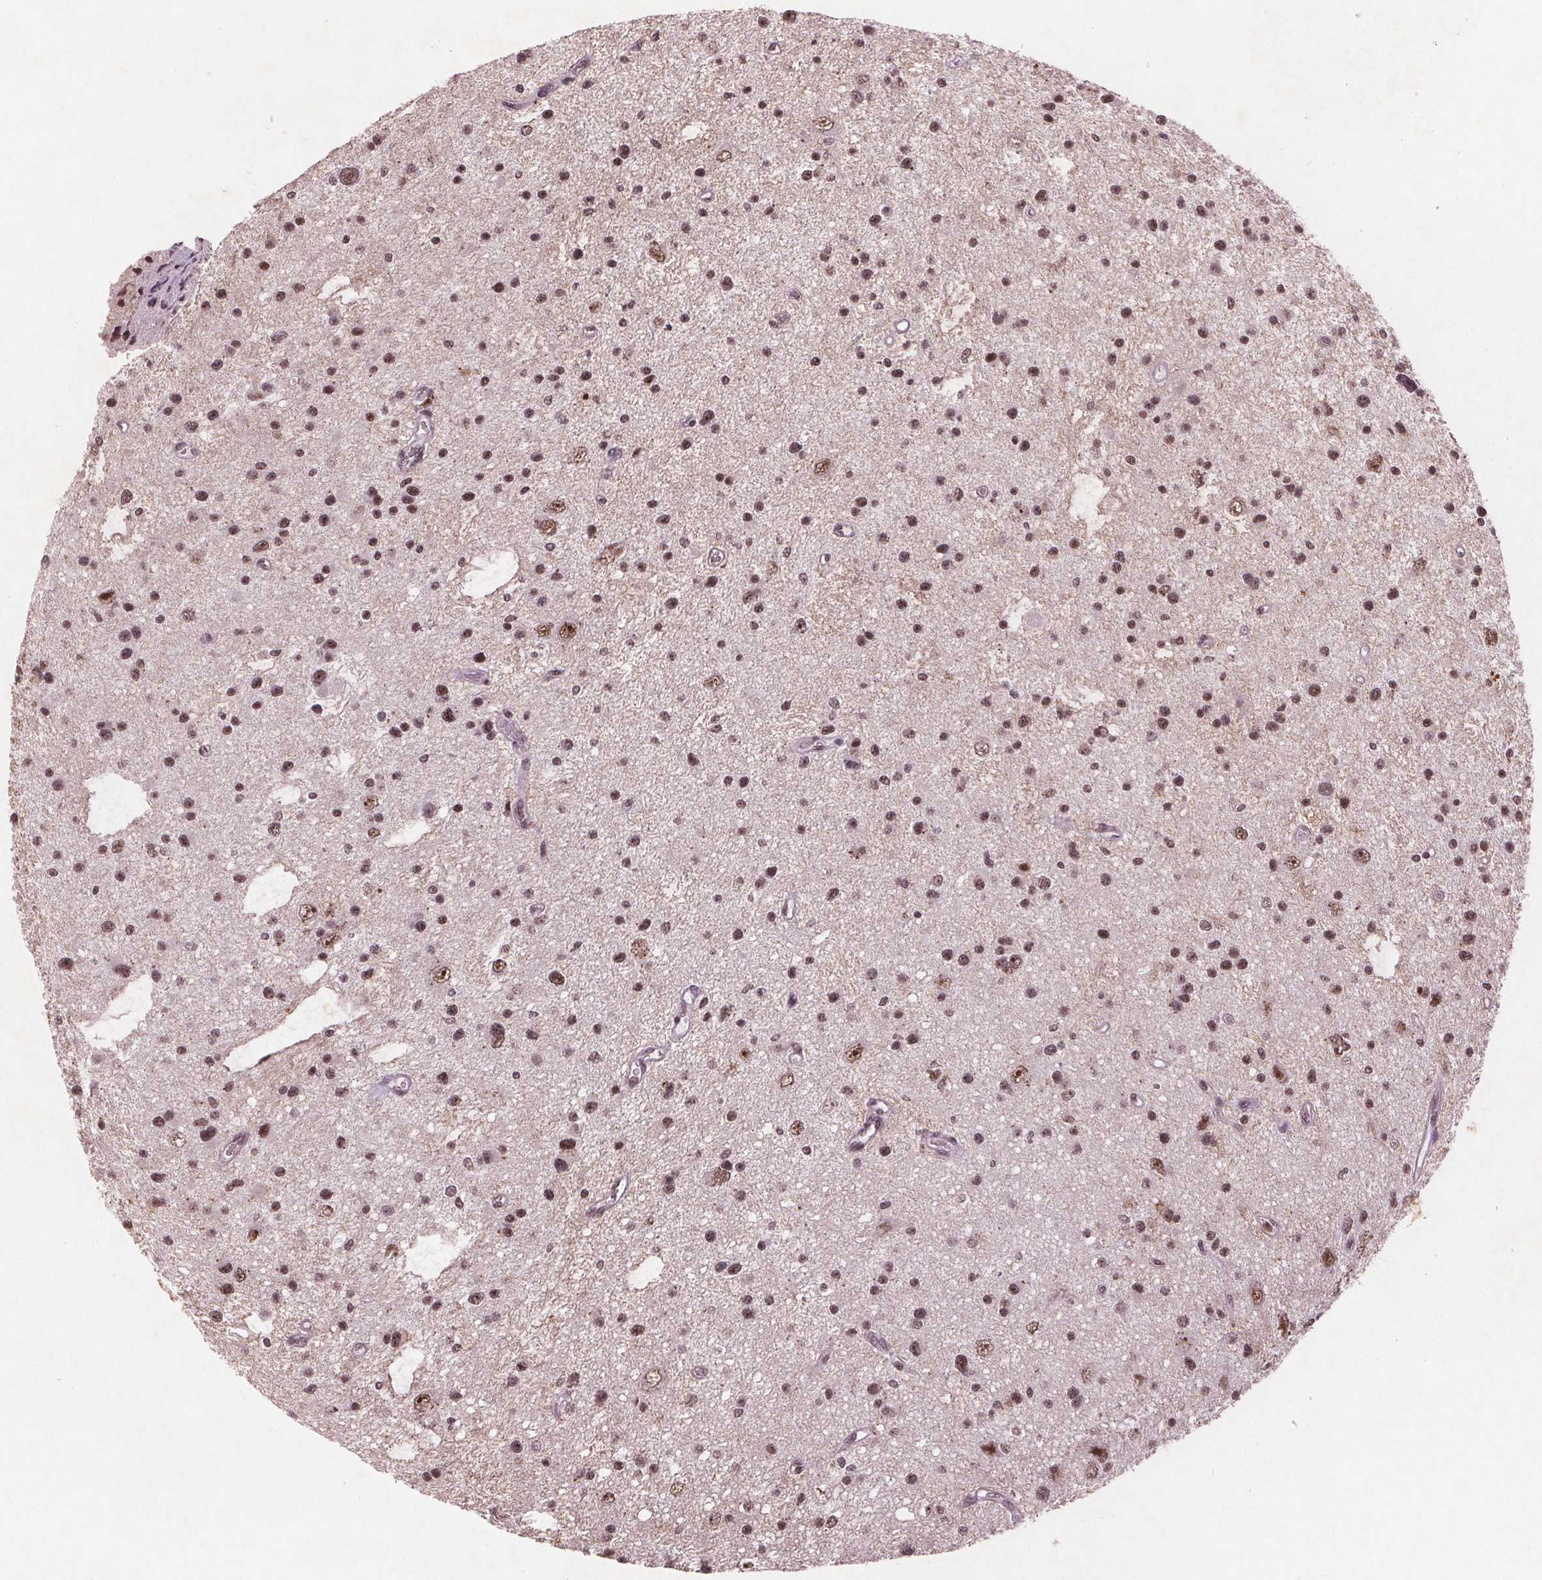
{"staining": {"intensity": "strong", "quantity": ">75%", "location": "nuclear"}, "tissue": "glioma", "cell_type": "Tumor cells", "image_type": "cancer", "snomed": [{"axis": "morphology", "description": "Glioma, malignant, Low grade"}, {"axis": "topography", "description": "Brain"}], "caption": "Immunohistochemical staining of glioma exhibits high levels of strong nuclear positivity in approximately >75% of tumor cells.", "gene": "RPS6KA2", "patient": {"sex": "male", "age": 43}}